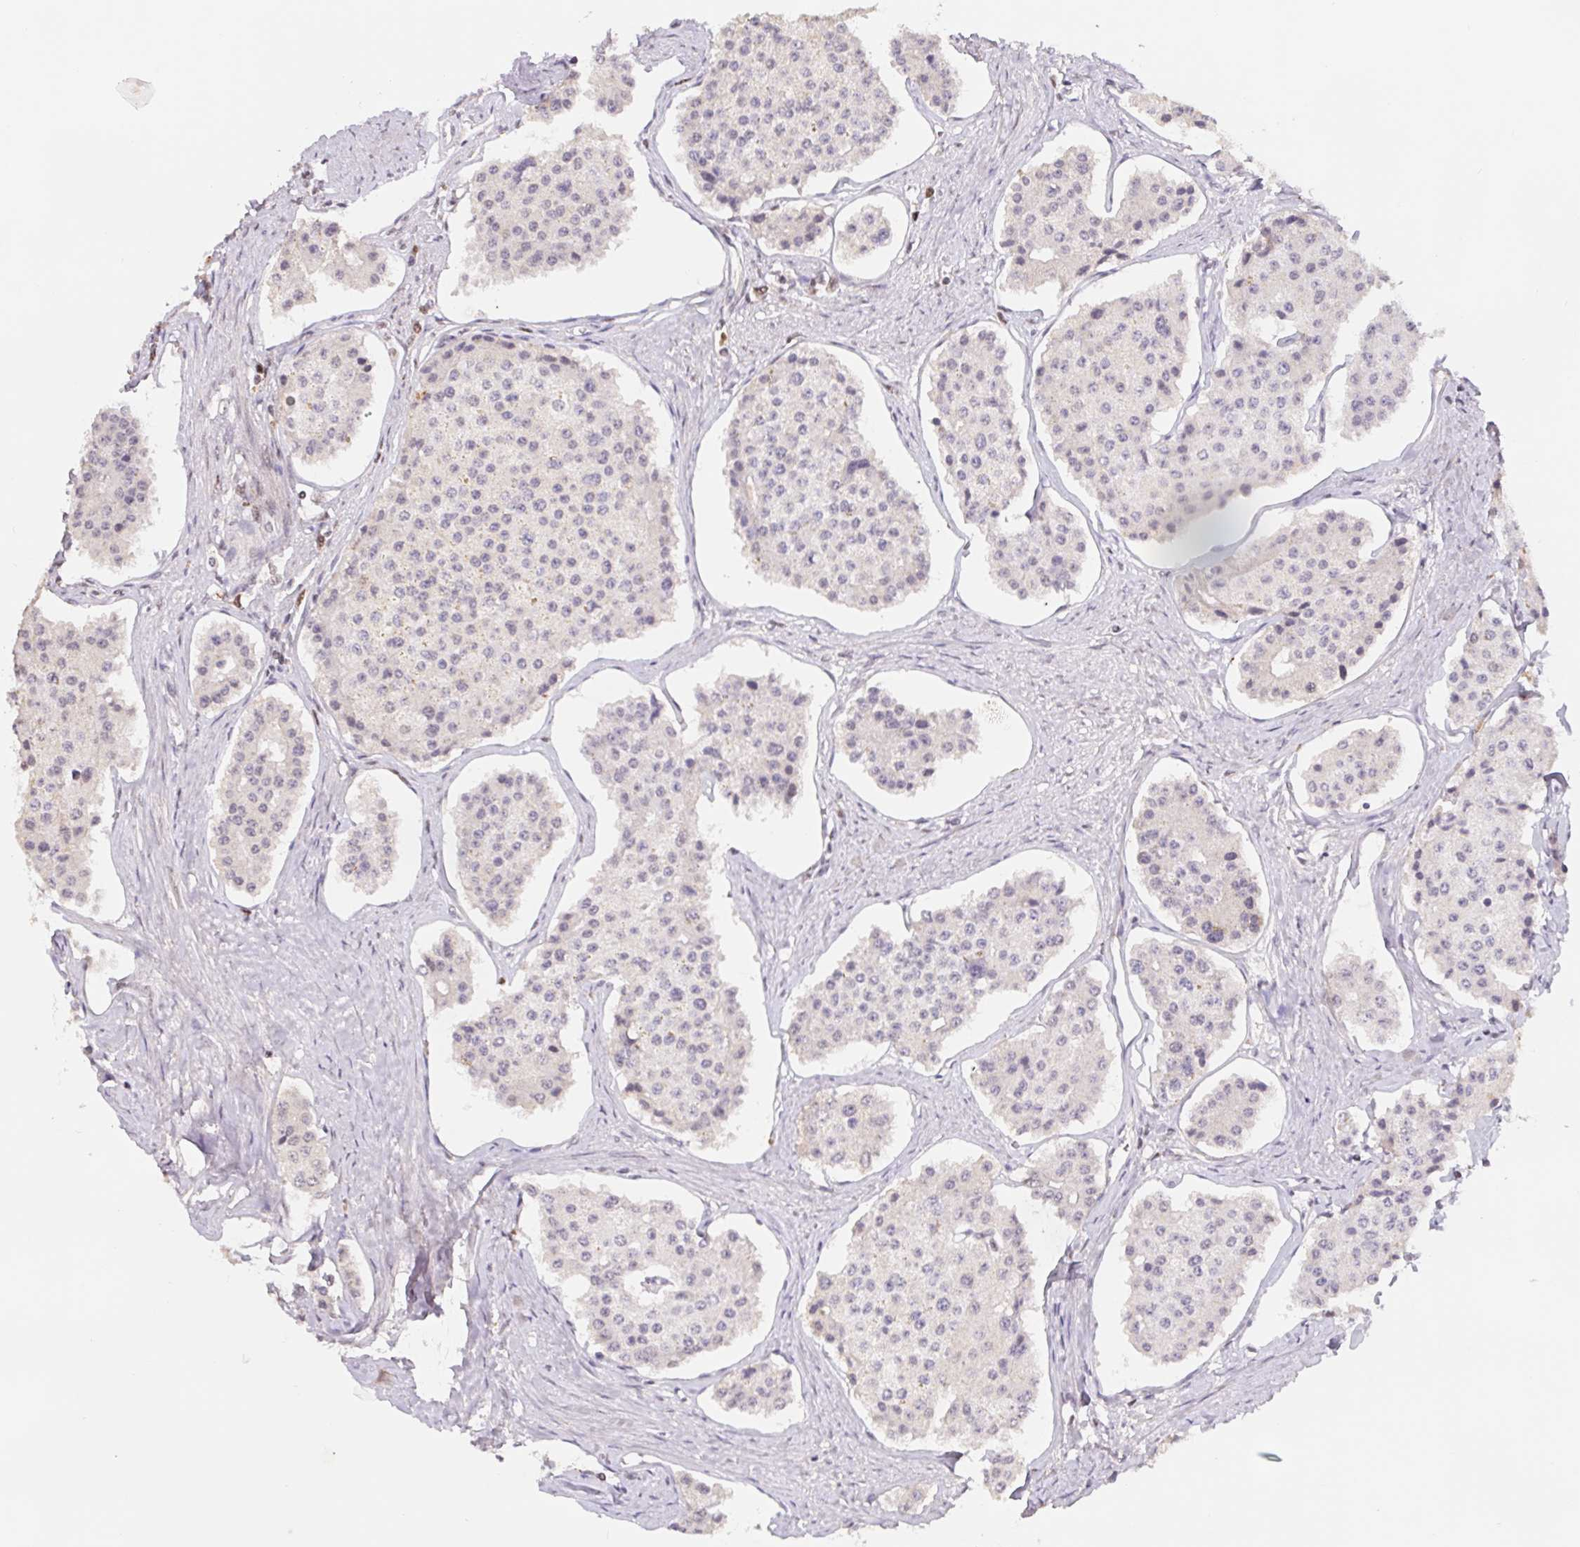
{"staining": {"intensity": "negative", "quantity": "none", "location": "none"}, "tissue": "carcinoid", "cell_type": "Tumor cells", "image_type": "cancer", "snomed": [{"axis": "morphology", "description": "Carcinoid, malignant, NOS"}, {"axis": "topography", "description": "Small intestine"}], "caption": "IHC histopathology image of neoplastic tissue: human malignant carcinoid stained with DAB demonstrates no significant protein positivity in tumor cells.", "gene": "TRERF1", "patient": {"sex": "female", "age": 65}}